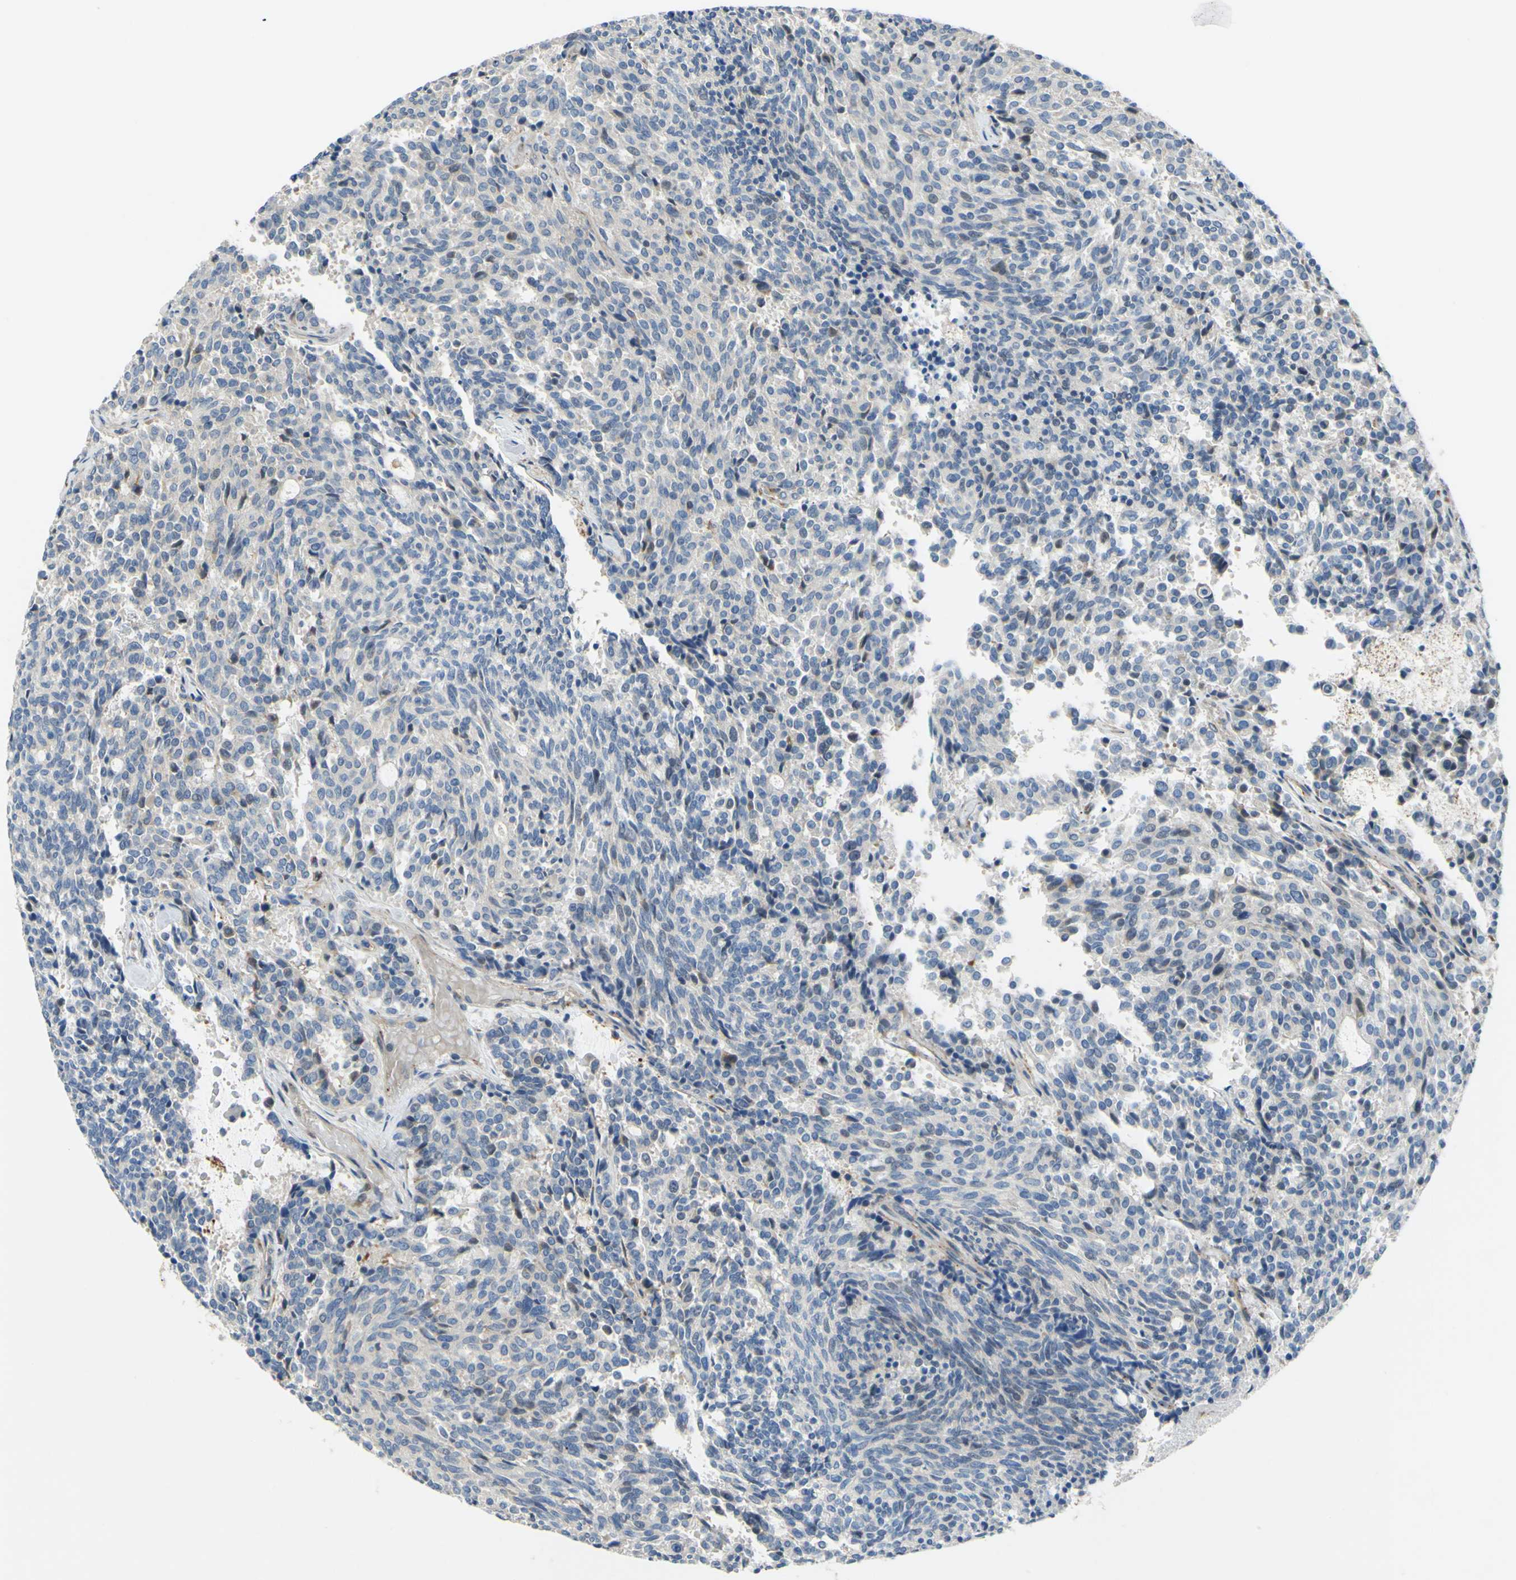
{"staining": {"intensity": "negative", "quantity": "none", "location": "none"}, "tissue": "carcinoid", "cell_type": "Tumor cells", "image_type": "cancer", "snomed": [{"axis": "morphology", "description": "Carcinoid, malignant, NOS"}, {"axis": "topography", "description": "Pancreas"}], "caption": "Photomicrograph shows no significant protein staining in tumor cells of carcinoid. (DAB IHC, high magnification).", "gene": "ARHGAP1", "patient": {"sex": "female", "age": 54}}